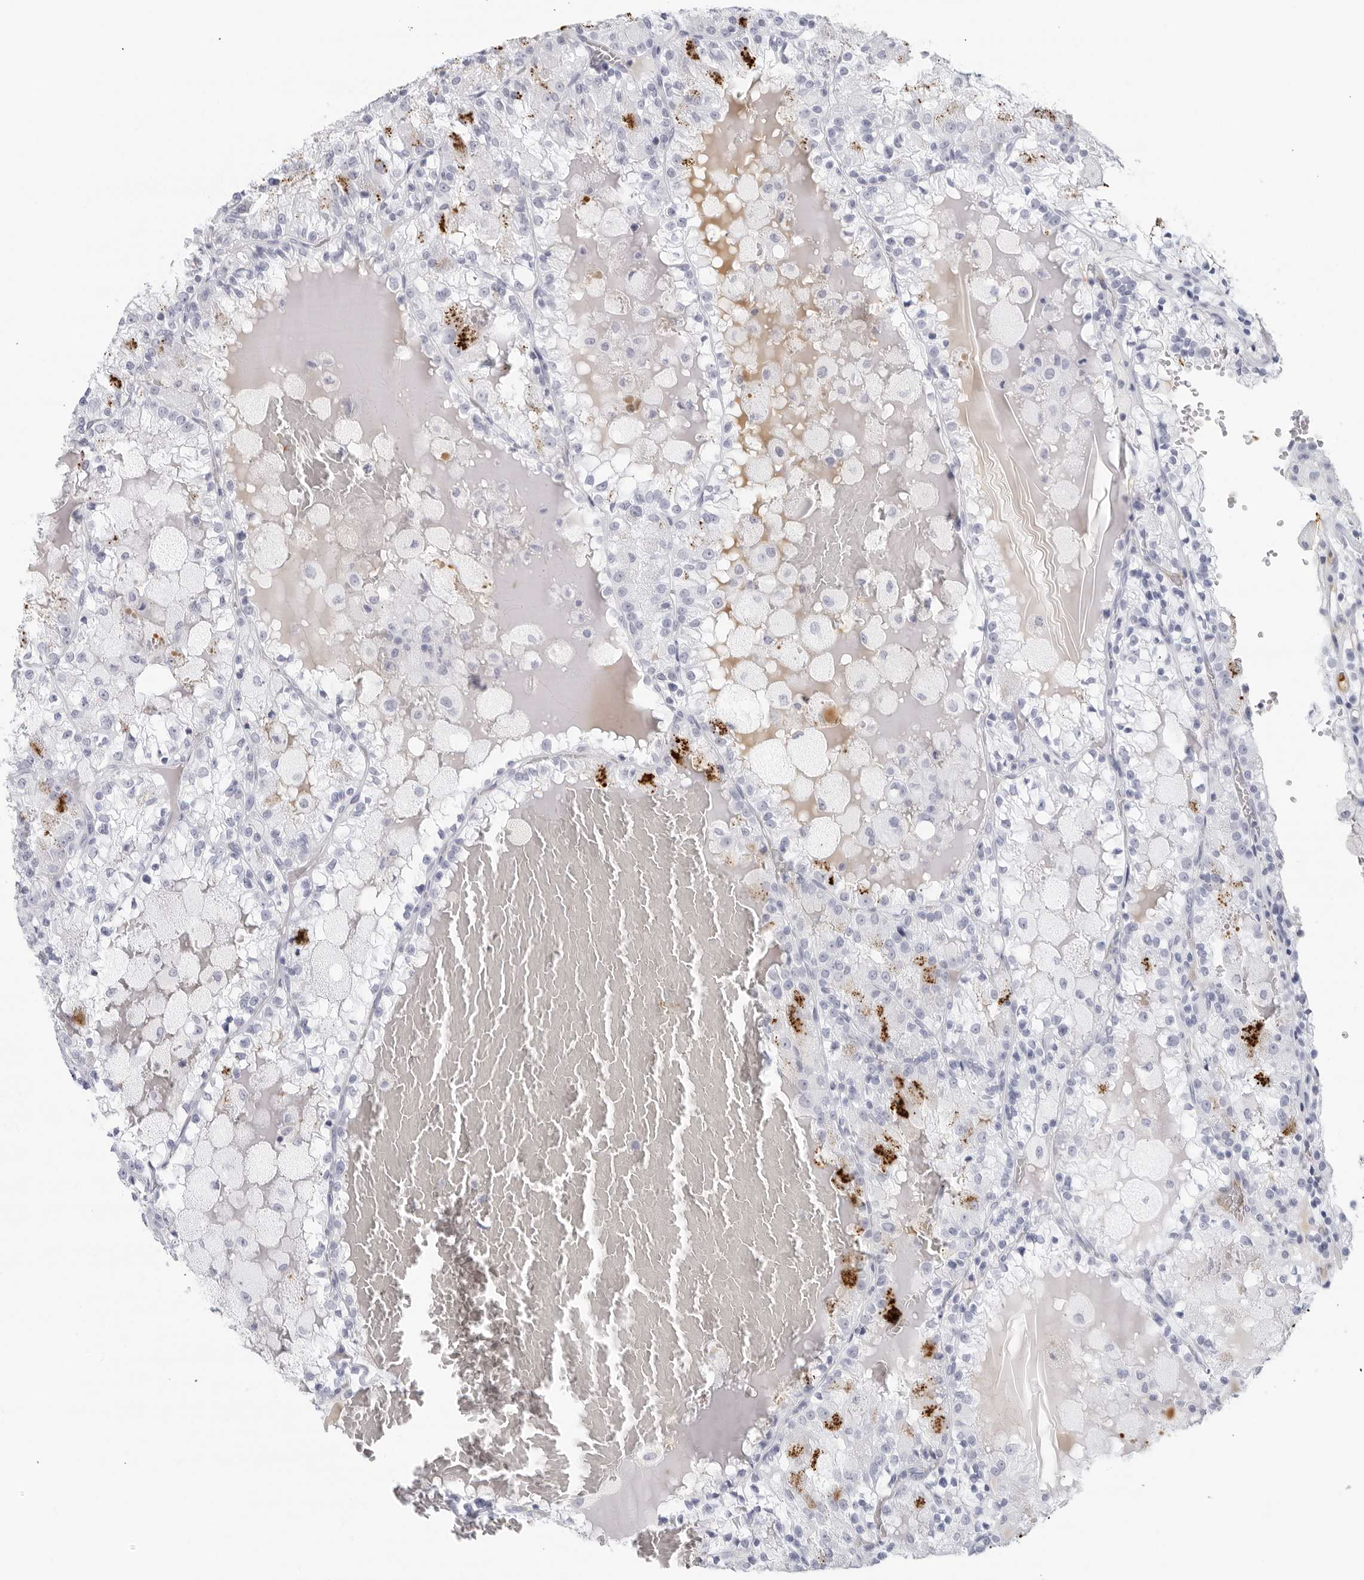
{"staining": {"intensity": "negative", "quantity": "none", "location": "none"}, "tissue": "renal cancer", "cell_type": "Tumor cells", "image_type": "cancer", "snomed": [{"axis": "morphology", "description": "Adenocarcinoma, NOS"}, {"axis": "topography", "description": "Kidney"}], "caption": "IHC micrograph of neoplastic tissue: human renal adenocarcinoma stained with DAB demonstrates no significant protein staining in tumor cells.", "gene": "FGG", "patient": {"sex": "female", "age": 56}}